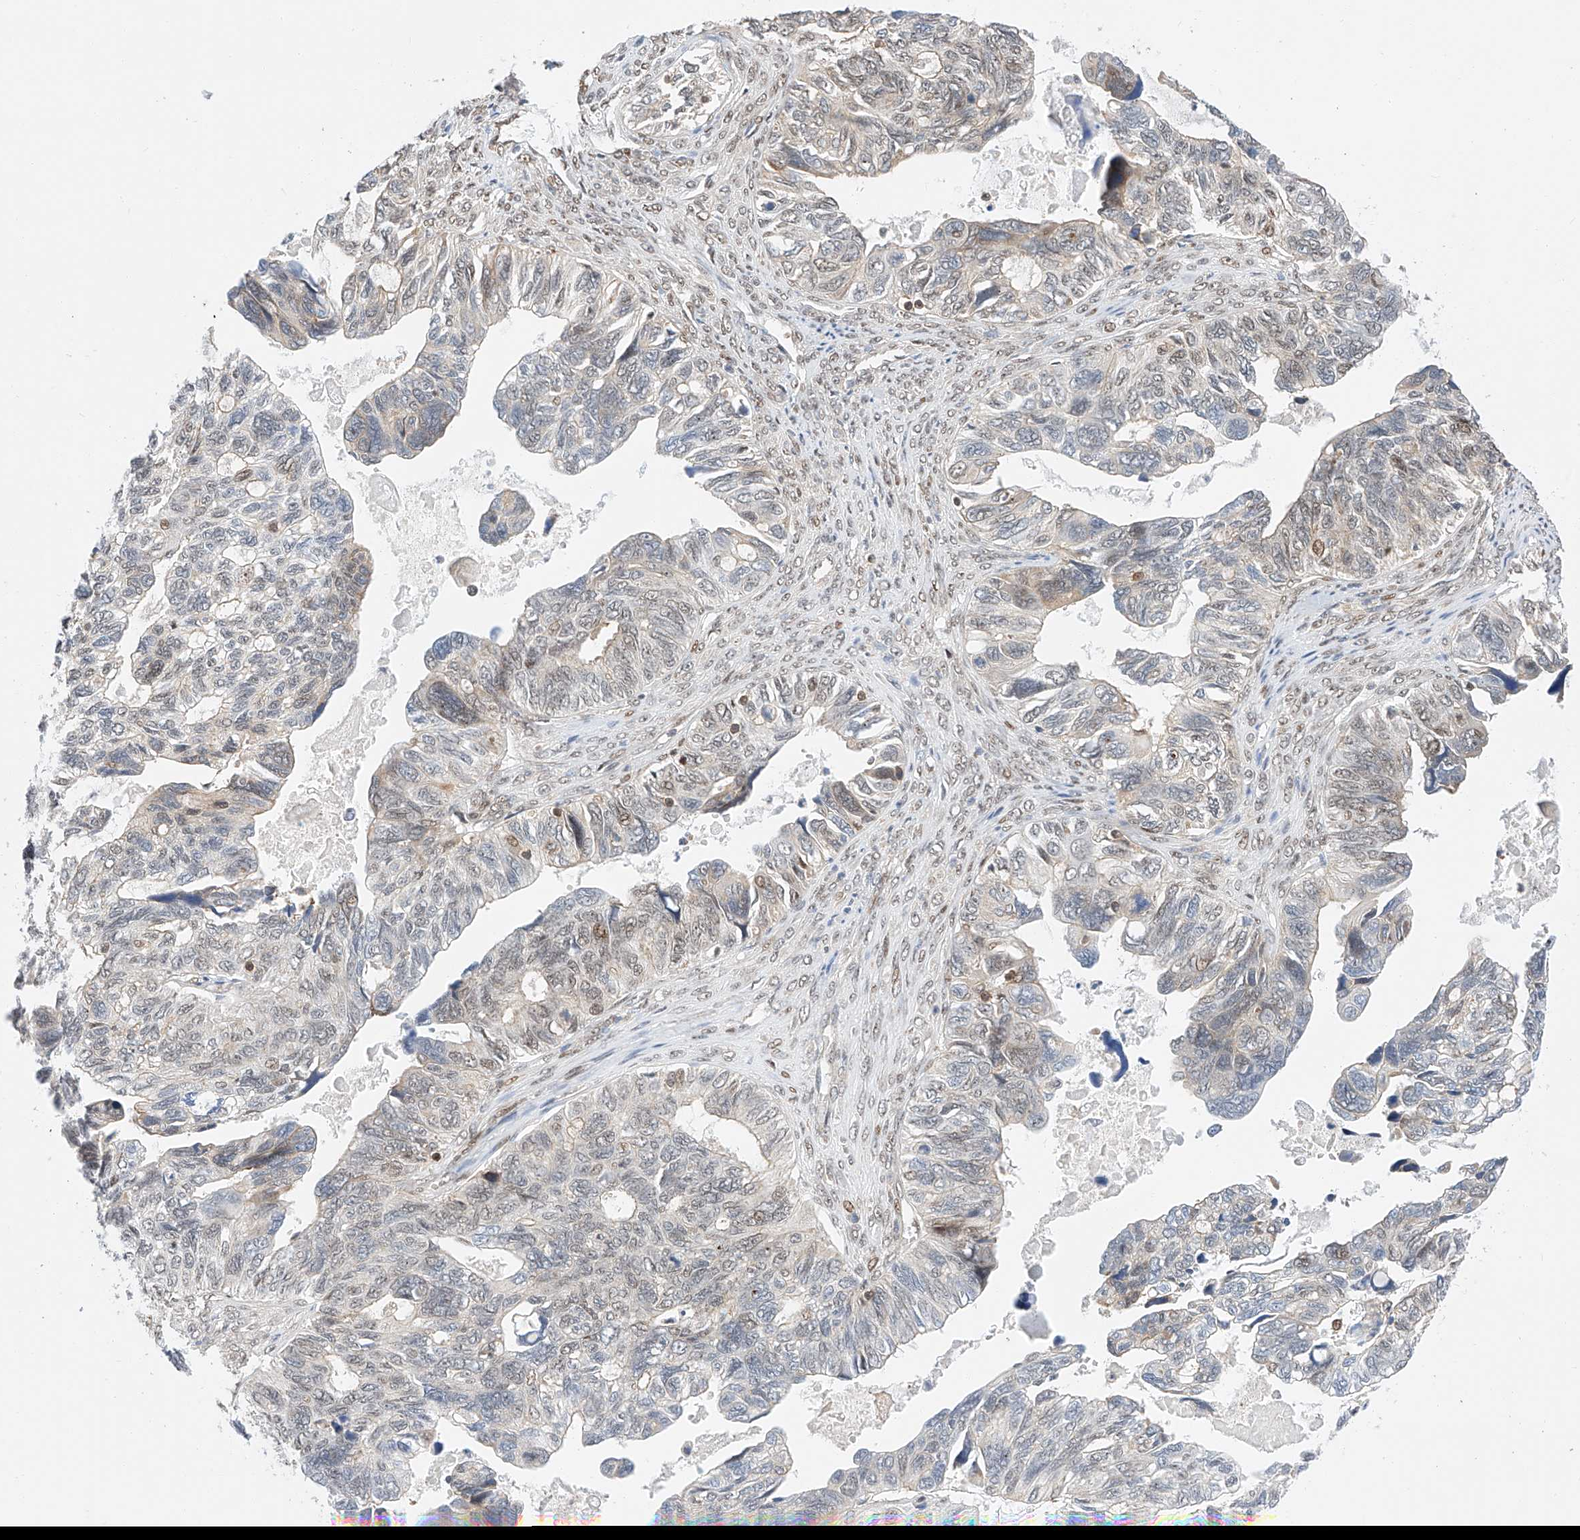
{"staining": {"intensity": "moderate", "quantity": "25%-75%", "location": "nuclear"}, "tissue": "ovarian cancer", "cell_type": "Tumor cells", "image_type": "cancer", "snomed": [{"axis": "morphology", "description": "Cystadenocarcinoma, serous, NOS"}, {"axis": "topography", "description": "Ovary"}], "caption": "Immunohistochemistry histopathology image of neoplastic tissue: human ovarian cancer (serous cystadenocarcinoma) stained using immunohistochemistry displays medium levels of moderate protein expression localized specifically in the nuclear of tumor cells, appearing as a nuclear brown color.", "gene": "HDAC9", "patient": {"sex": "female", "age": 79}}